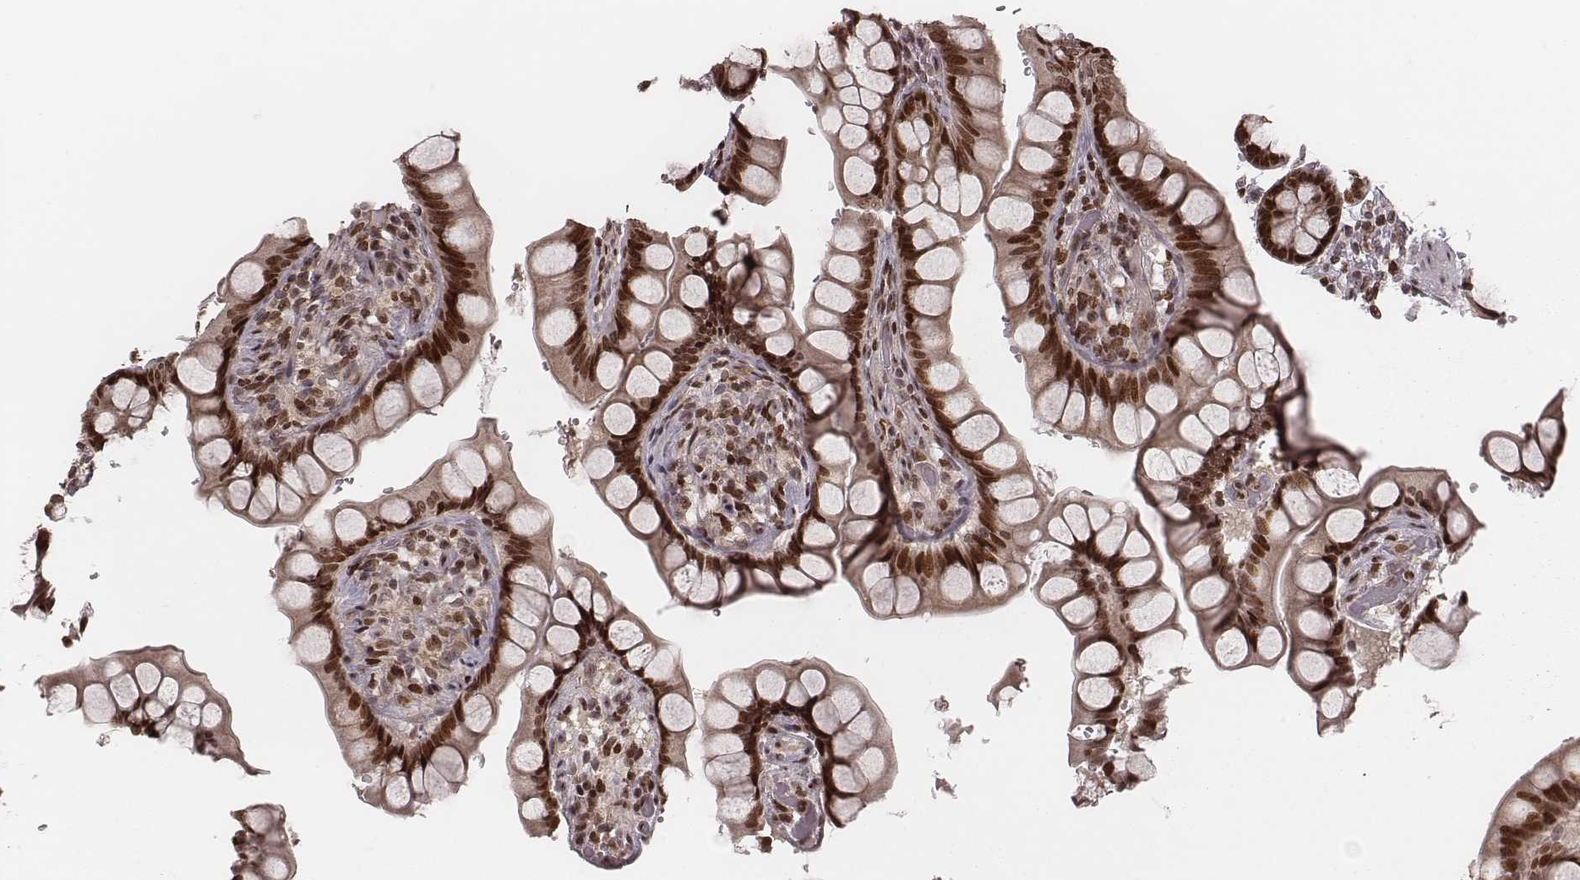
{"staining": {"intensity": "moderate", "quantity": ">75%", "location": "cytoplasmic/membranous,nuclear"}, "tissue": "small intestine", "cell_type": "Glandular cells", "image_type": "normal", "snomed": [{"axis": "morphology", "description": "Normal tissue, NOS"}, {"axis": "topography", "description": "Small intestine"}], "caption": "Protein staining of benign small intestine exhibits moderate cytoplasmic/membranous,nuclear staining in approximately >75% of glandular cells.", "gene": "VRK3", "patient": {"sex": "male", "age": 70}}